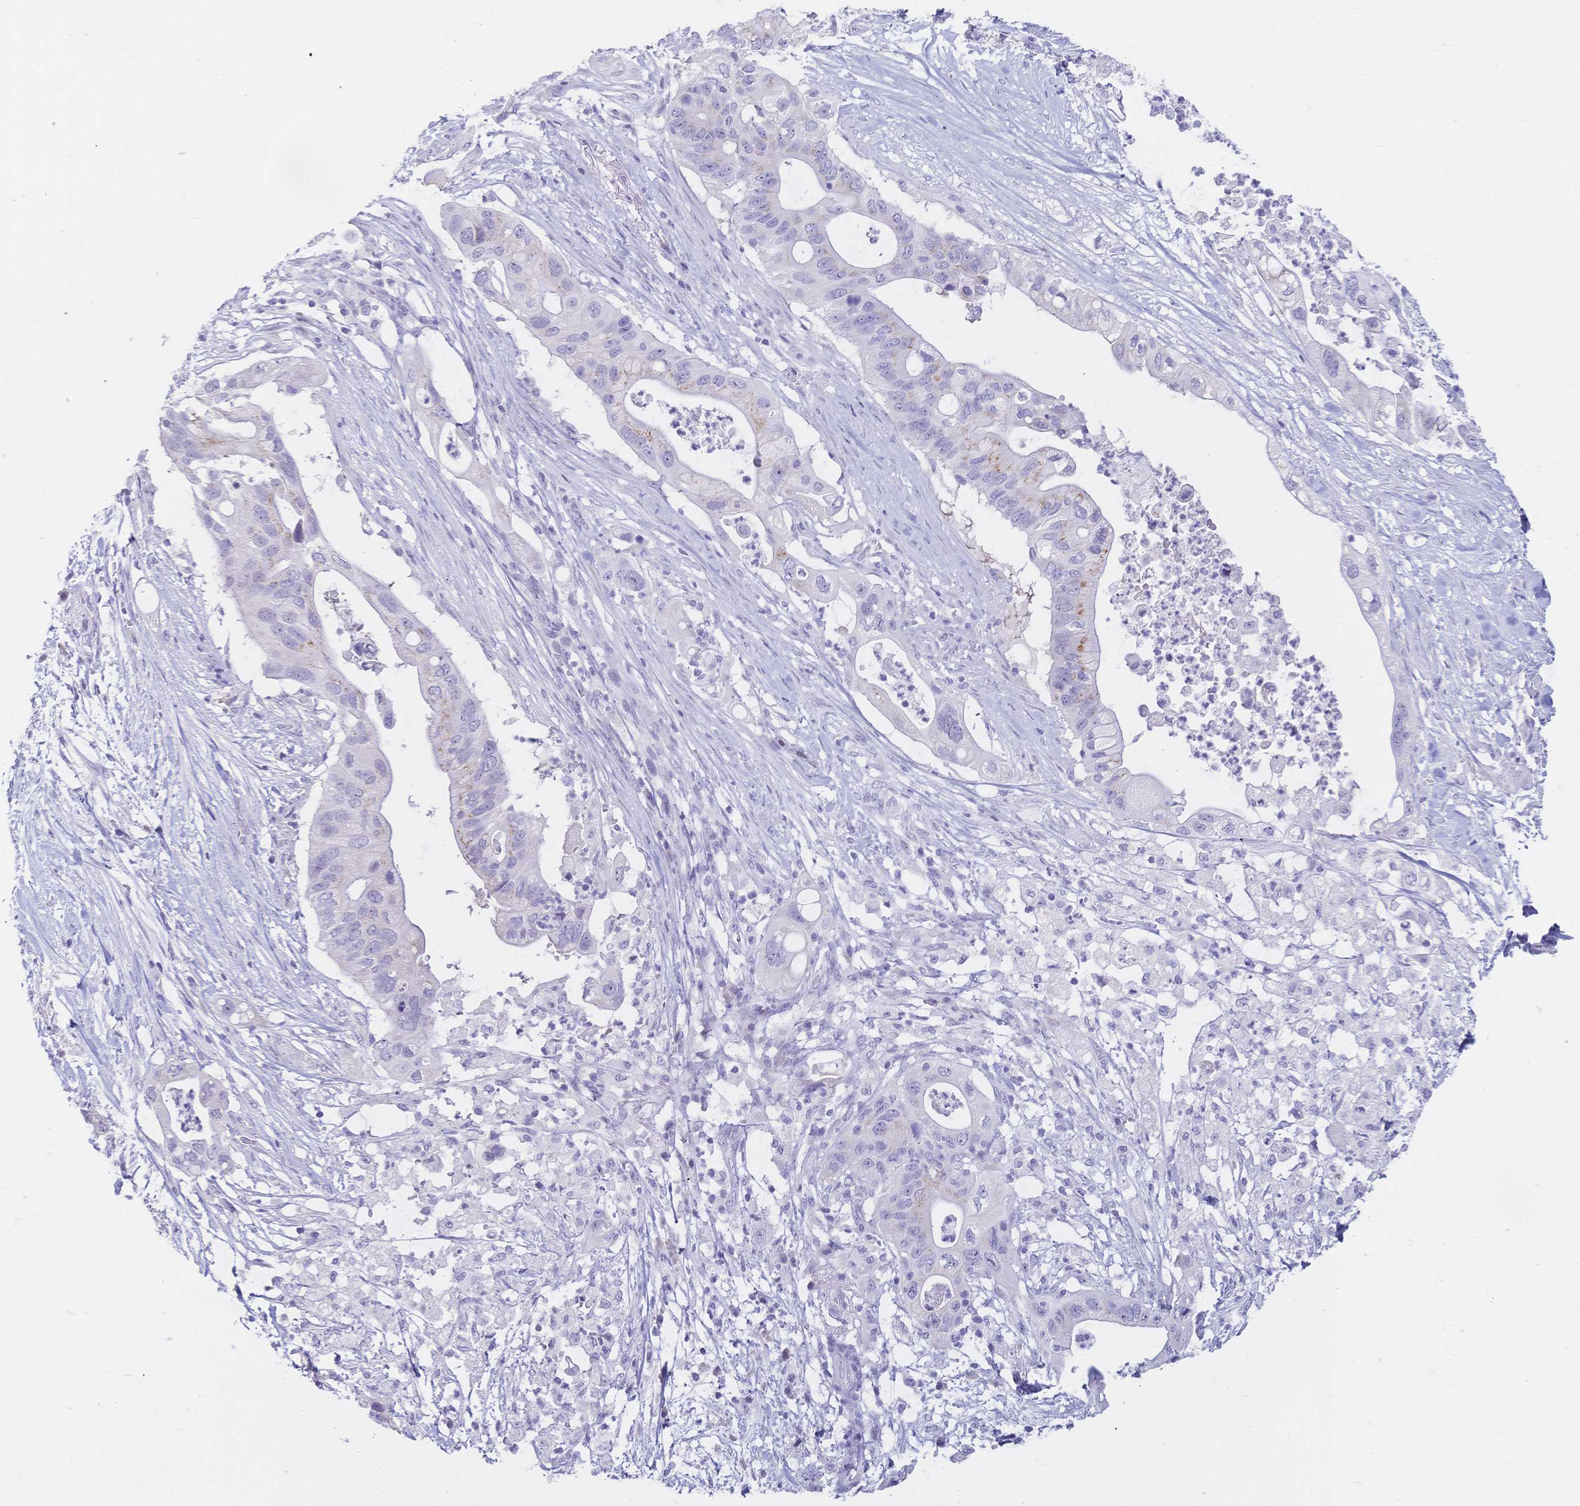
{"staining": {"intensity": "weak", "quantity": "<25%", "location": "cytoplasmic/membranous"}, "tissue": "pancreatic cancer", "cell_type": "Tumor cells", "image_type": "cancer", "snomed": [{"axis": "morphology", "description": "Adenocarcinoma, NOS"}, {"axis": "topography", "description": "Pancreas"}], "caption": "A photomicrograph of human pancreatic adenocarcinoma is negative for staining in tumor cells. (Stains: DAB immunohistochemistry (IHC) with hematoxylin counter stain, Microscopy: brightfield microscopy at high magnification).", "gene": "CR2", "patient": {"sex": "female", "age": 72}}